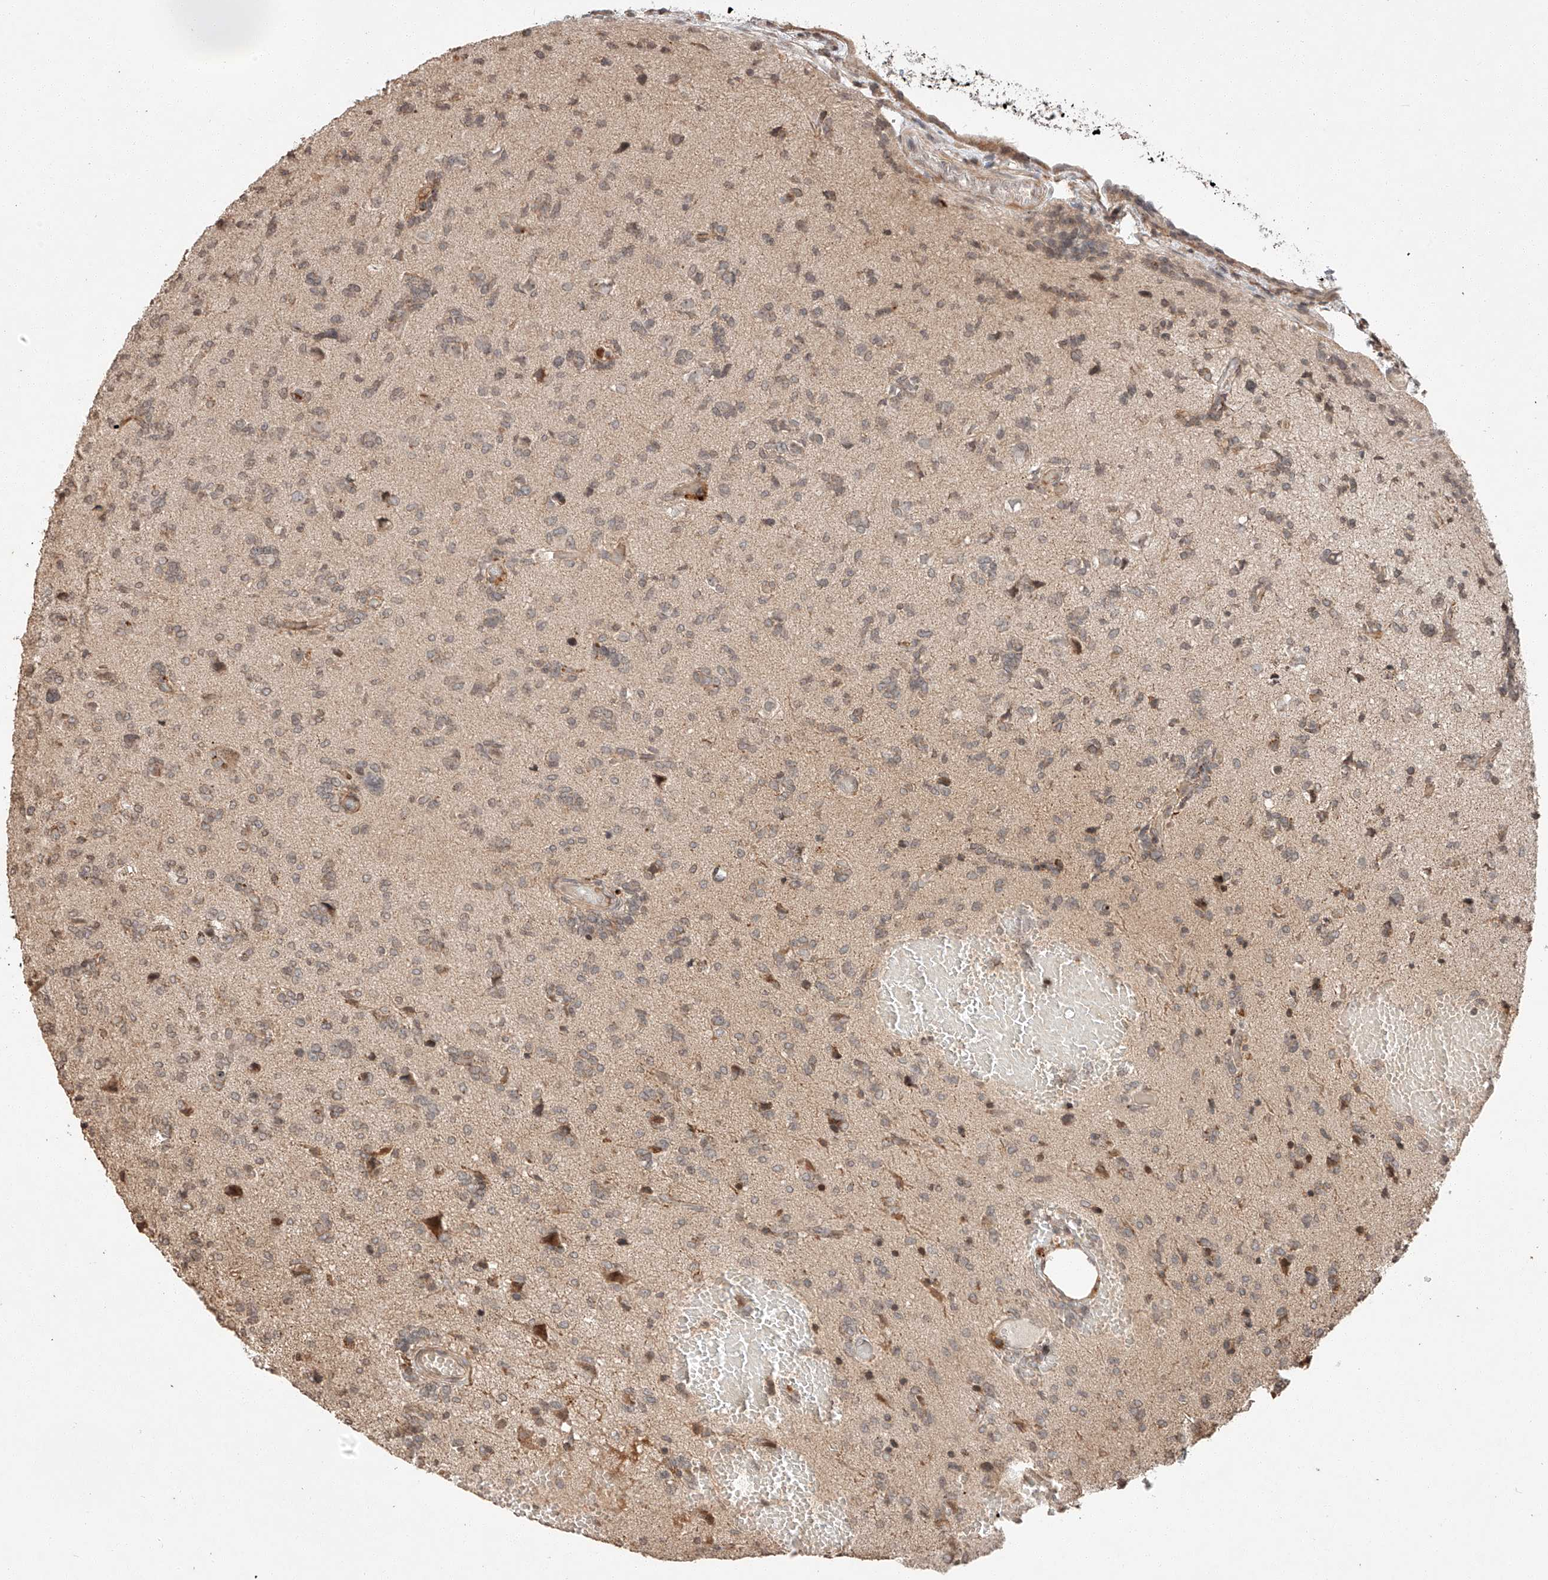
{"staining": {"intensity": "negative", "quantity": "none", "location": "none"}, "tissue": "glioma", "cell_type": "Tumor cells", "image_type": "cancer", "snomed": [{"axis": "morphology", "description": "Glioma, malignant, High grade"}, {"axis": "topography", "description": "Brain"}], "caption": "High power microscopy micrograph of an immunohistochemistry (IHC) histopathology image of glioma, revealing no significant staining in tumor cells.", "gene": "ARHGAP33", "patient": {"sex": "female", "age": 59}}